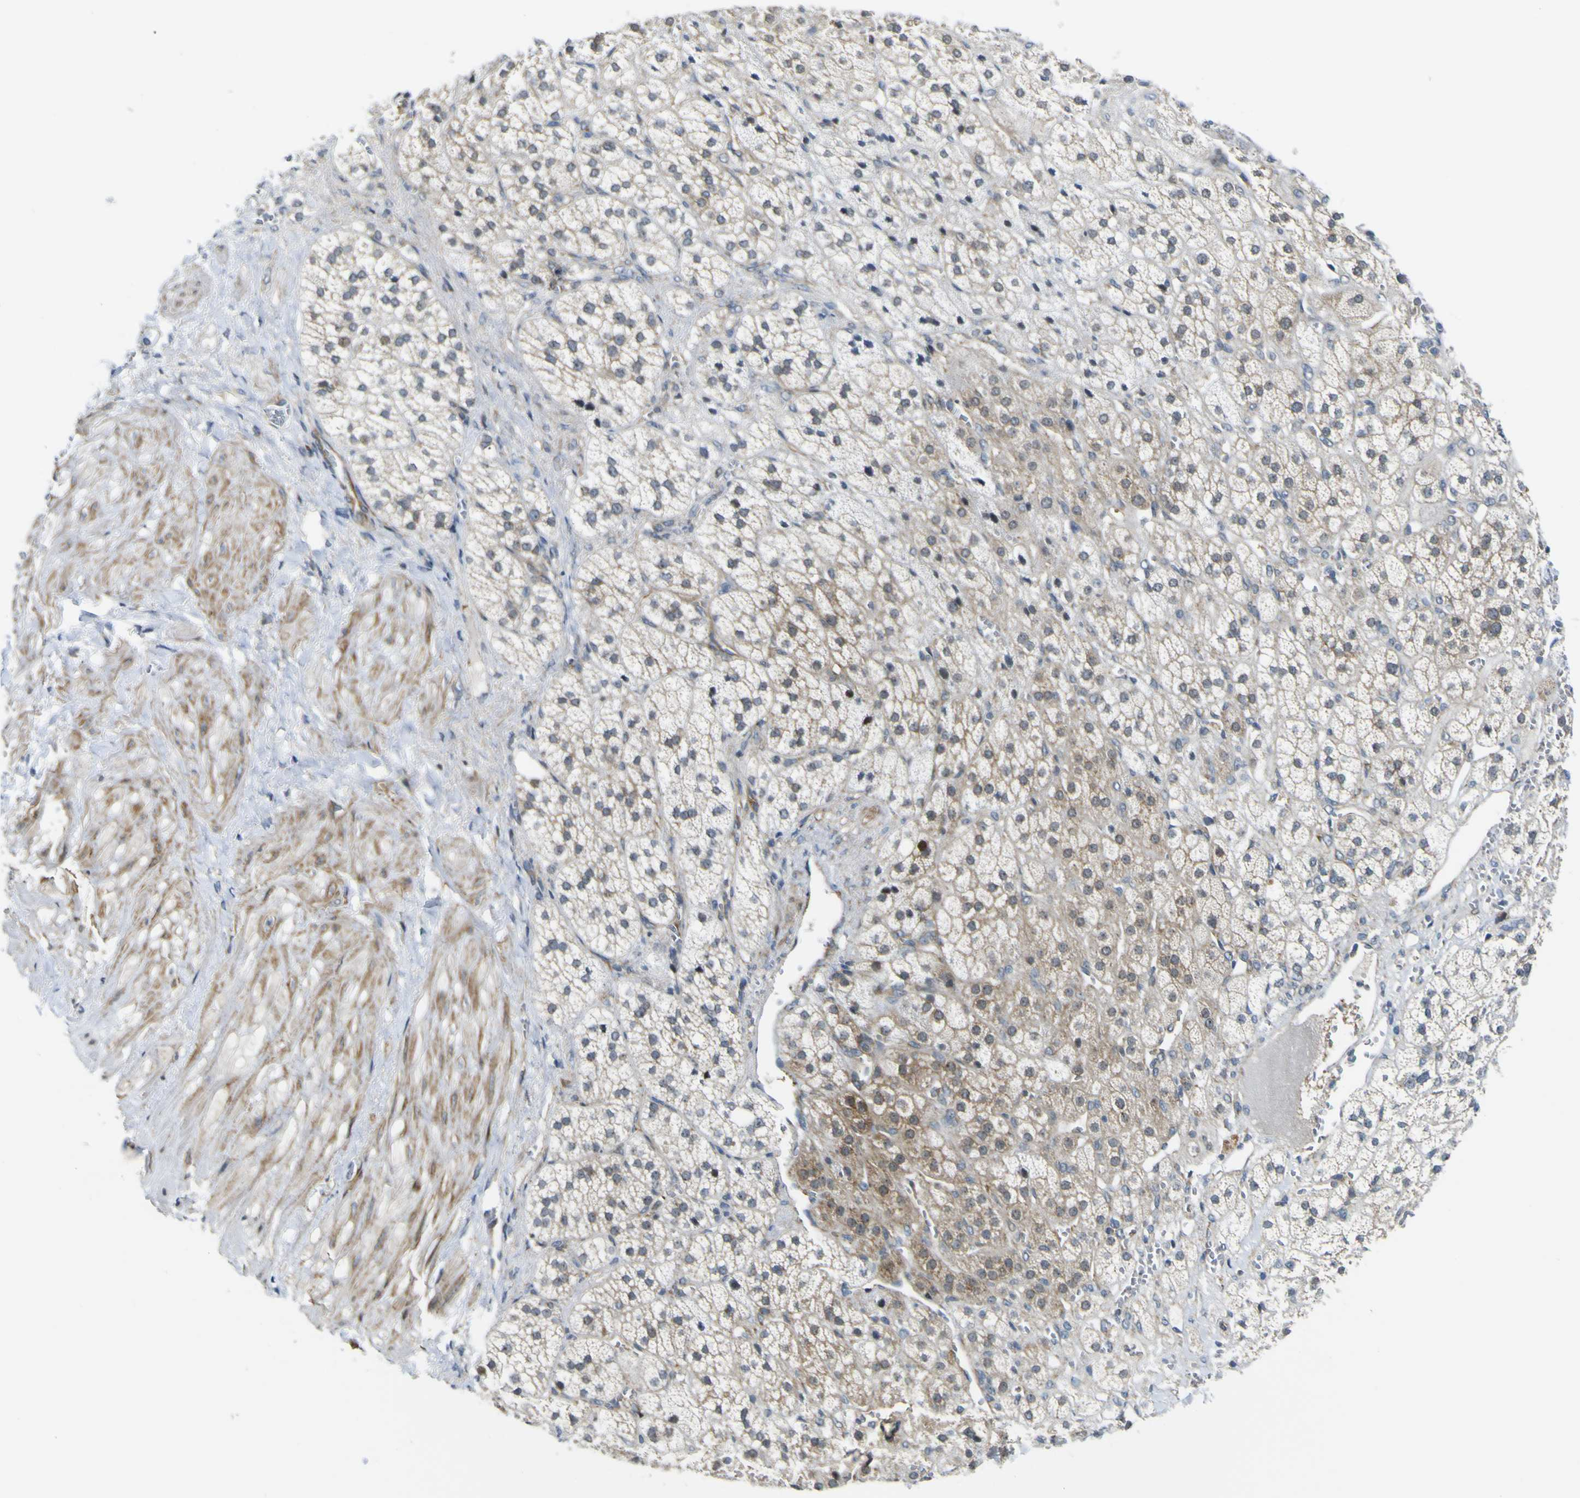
{"staining": {"intensity": "strong", "quantity": "25%-75%", "location": "cytoplasmic/membranous,nuclear"}, "tissue": "adrenal gland", "cell_type": "Glandular cells", "image_type": "normal", "snomed": [{"axis": "morphology", "description": "Normal tissue, NOS"}, {"axis": "topography", "description": "Adrenal gland"}], "caption": "A high amount of strong cytoplasmic/membranous,nuclear positivity is seen in about 25%-75% of glandular cells in unremarkable adrenal gland.", "gene": "KDM7A", "patient": {"sex": "male", "age": 56}}